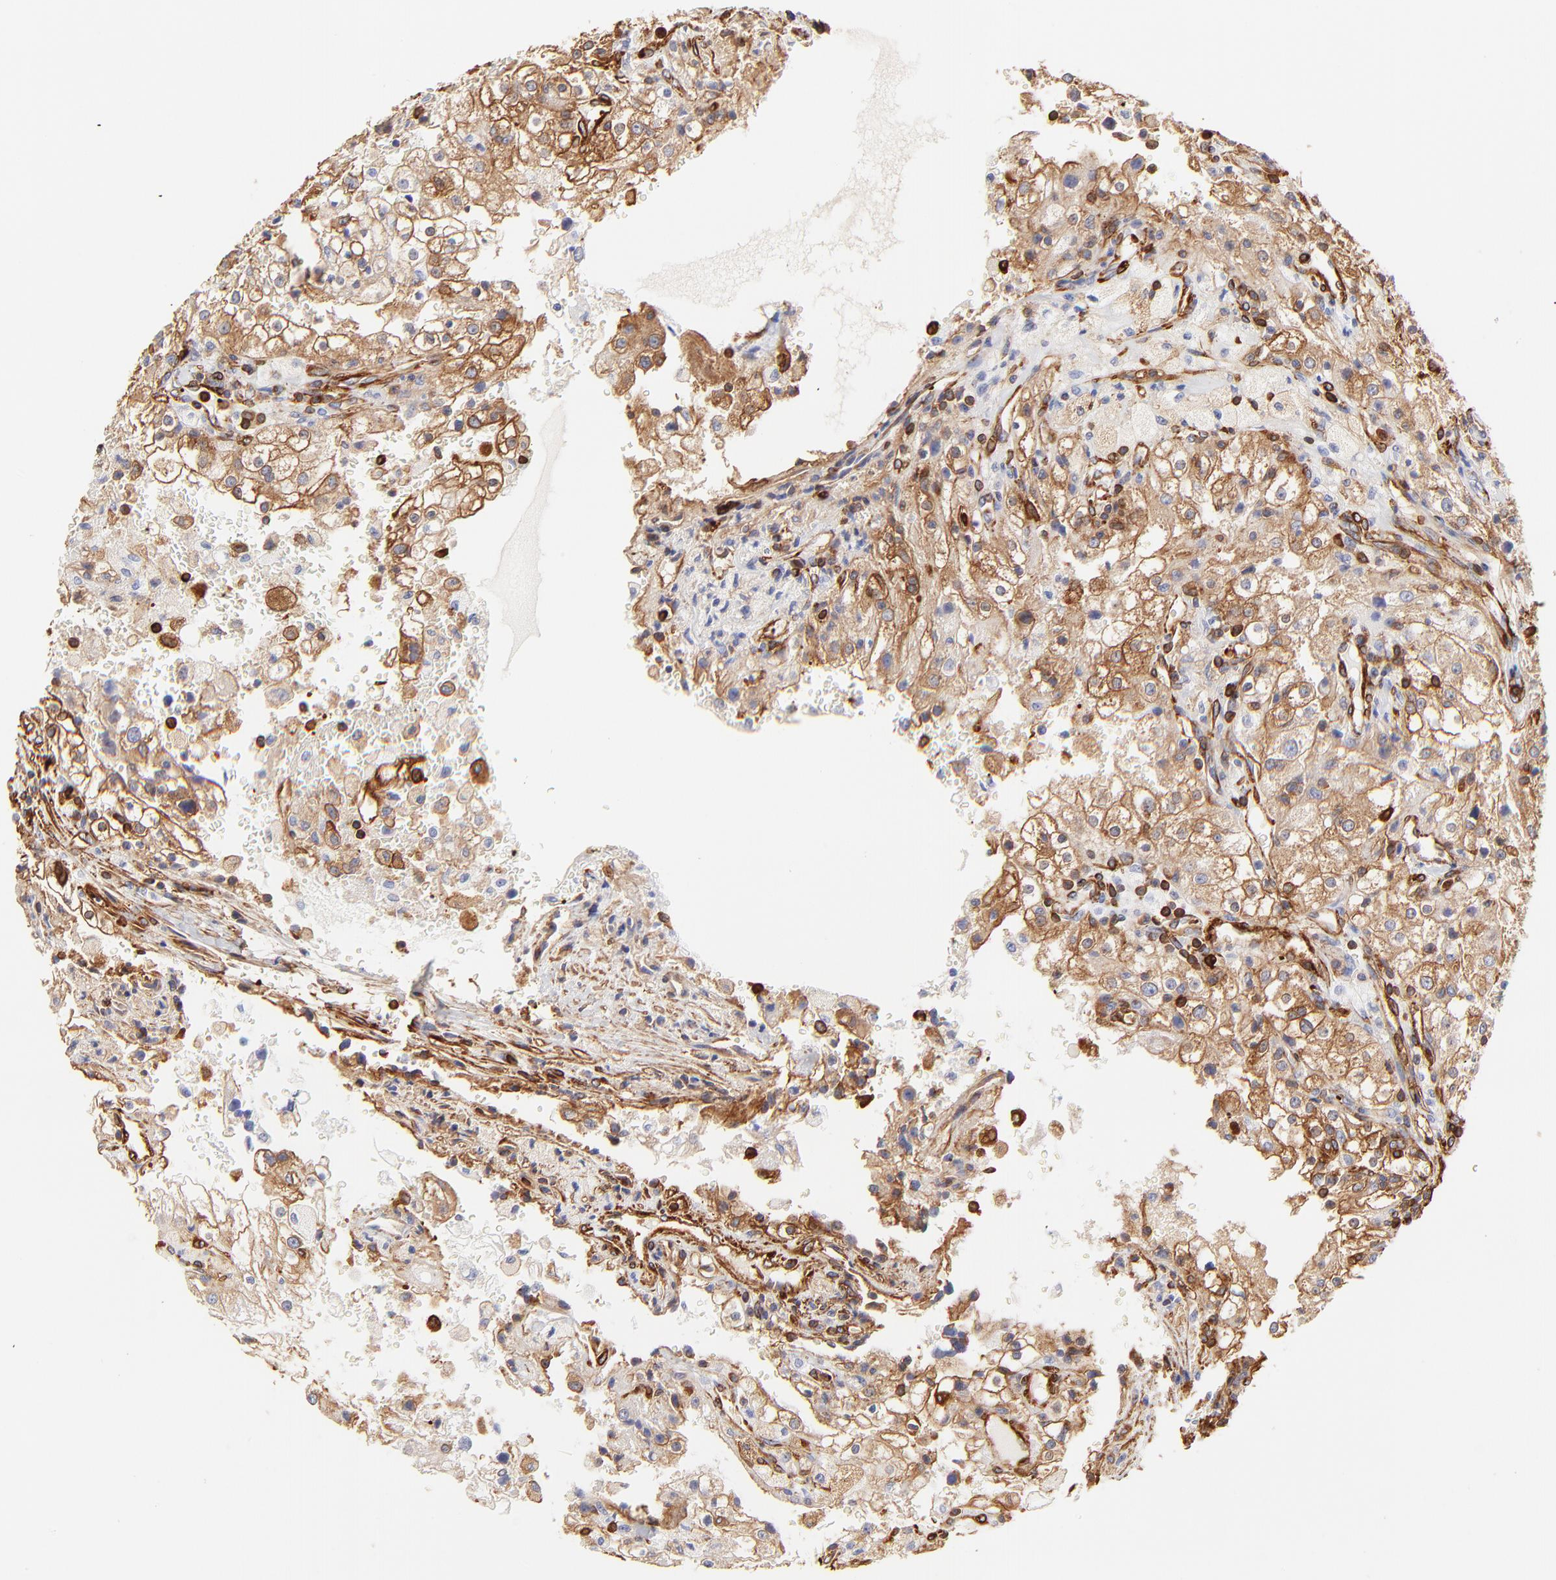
{"staining": {"intensity": "strong", "quantity": ">75%", "location": "cytoplasmic/membranous"}, "tissue": "renal cancer", "cell_type": "Tumor cells", "image_type": "cancer", "snomed": [{"axis": "morphology", "description": "Adenocarcinoma, NOS"}, {"axis": "topography", "description": "Kidney"}], "caption": "DAB (3,3'-diaminobenzidine) immunohistochemical staining of human renal adenocarcinoma shows strong cytoplasmic/membranous protein staining in approximately >75% of tumor cells.", "gene": "FLNA", "patient": {"sex": "female", "age": 74}}